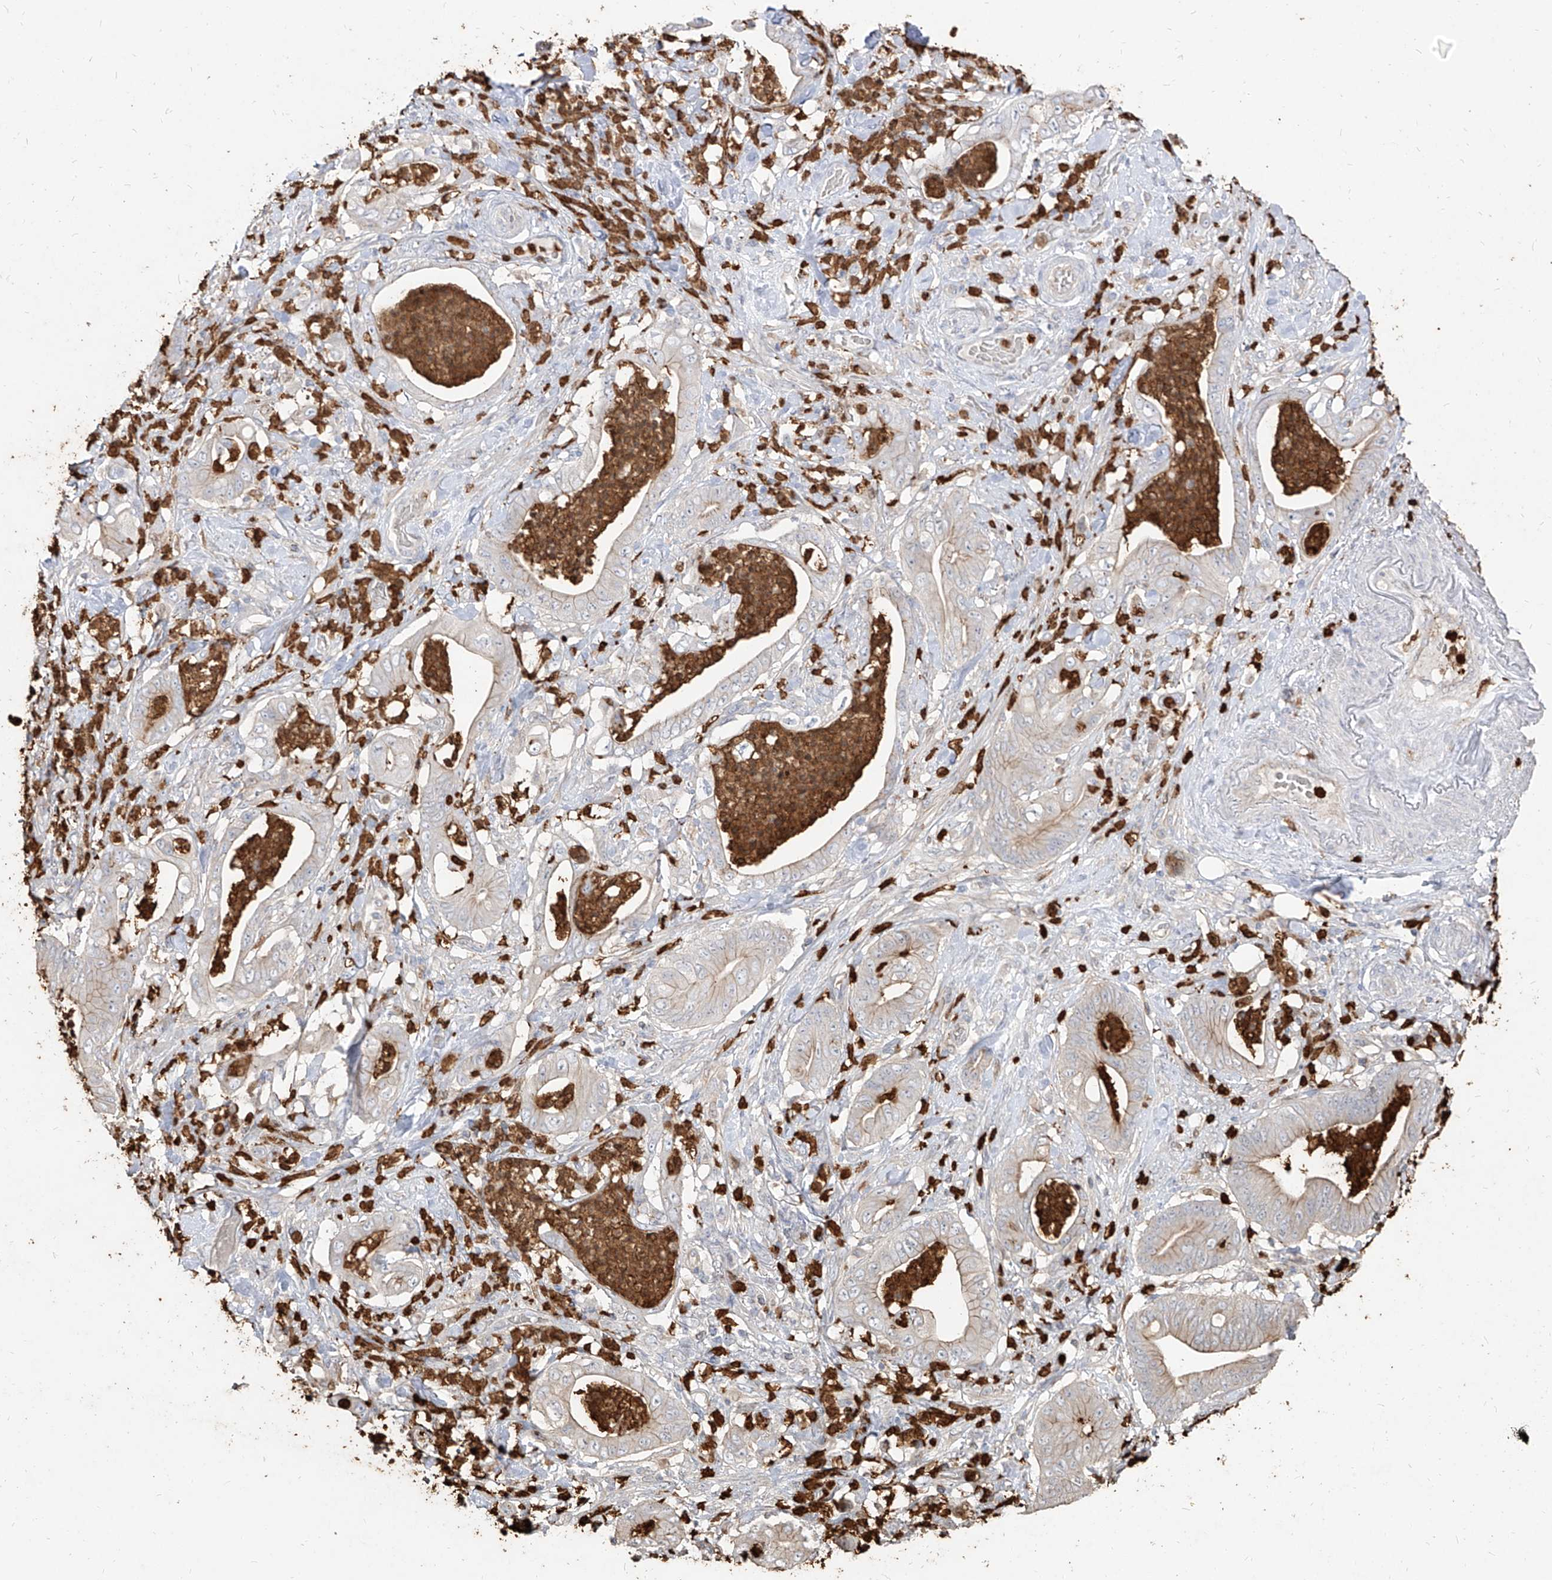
{"staining": {"intensity": "weak", "quantity": "25%-75%", "location": "cytoplasmic/membranous"}, "tissue": "stomach cancer", "cell_type": "Tumor cells", "image_type": "cancer", "snomed": [{"axis": "morphology", "description": "Adenocarcinoma, NOS"}, {"axis": "topography", "description": "Stomach"}], "caption": "An image of stomach adenocarcinoma stained for a protein demonstrates weak cytoplasmic/membranous brown staining in tumor cells. The staining is performed using DAB (3,3'-diaminobenzidine) brown chromogen to label protein expression. The nuclei are counter-stained blue using hematoxylin.", "gene": "ZNF227", "patient": {"sex": "female", "age": 73}}